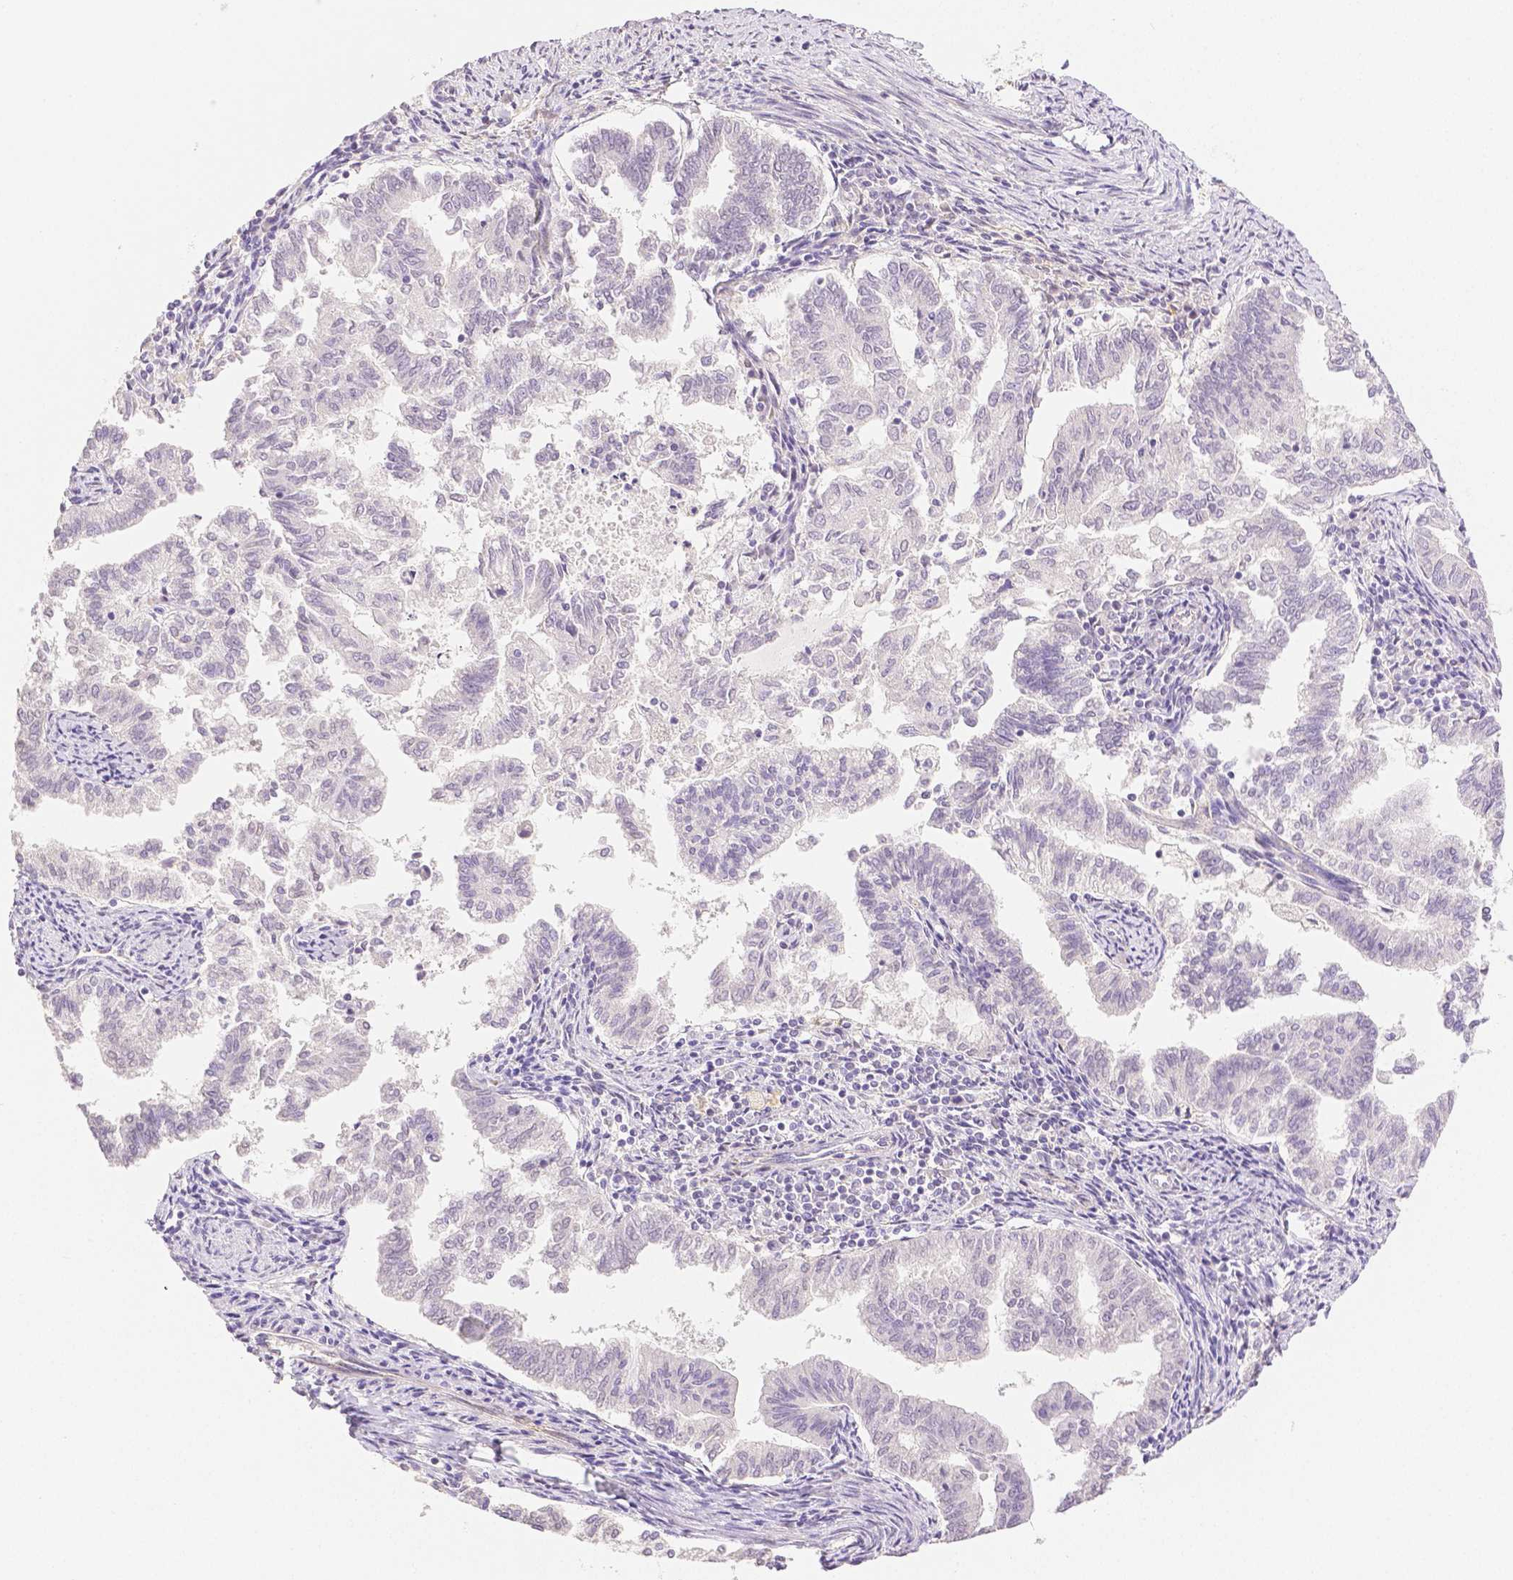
{"staining": {"intensity": "negative", "quantity": "none", "location": "none"}, "tissue": "endometrial cancer", "cell_type": "Tumor cells", "image_type": "cancer", "snomed": [{"axis": "morphology", "description": "Adenocarcinoma, NOS"}, {"axis": "topography", "description": "Endometrium"}], "caption": "Tumor cells show no significant protein staining in adenocarcinoma (endometrial). (DAB (3,3'-diaminobenzidine) IHC visualized using brightfield microscopy, high magnification).", "gene": "THY1", "patient": {"sex": "female", "age": 79}}